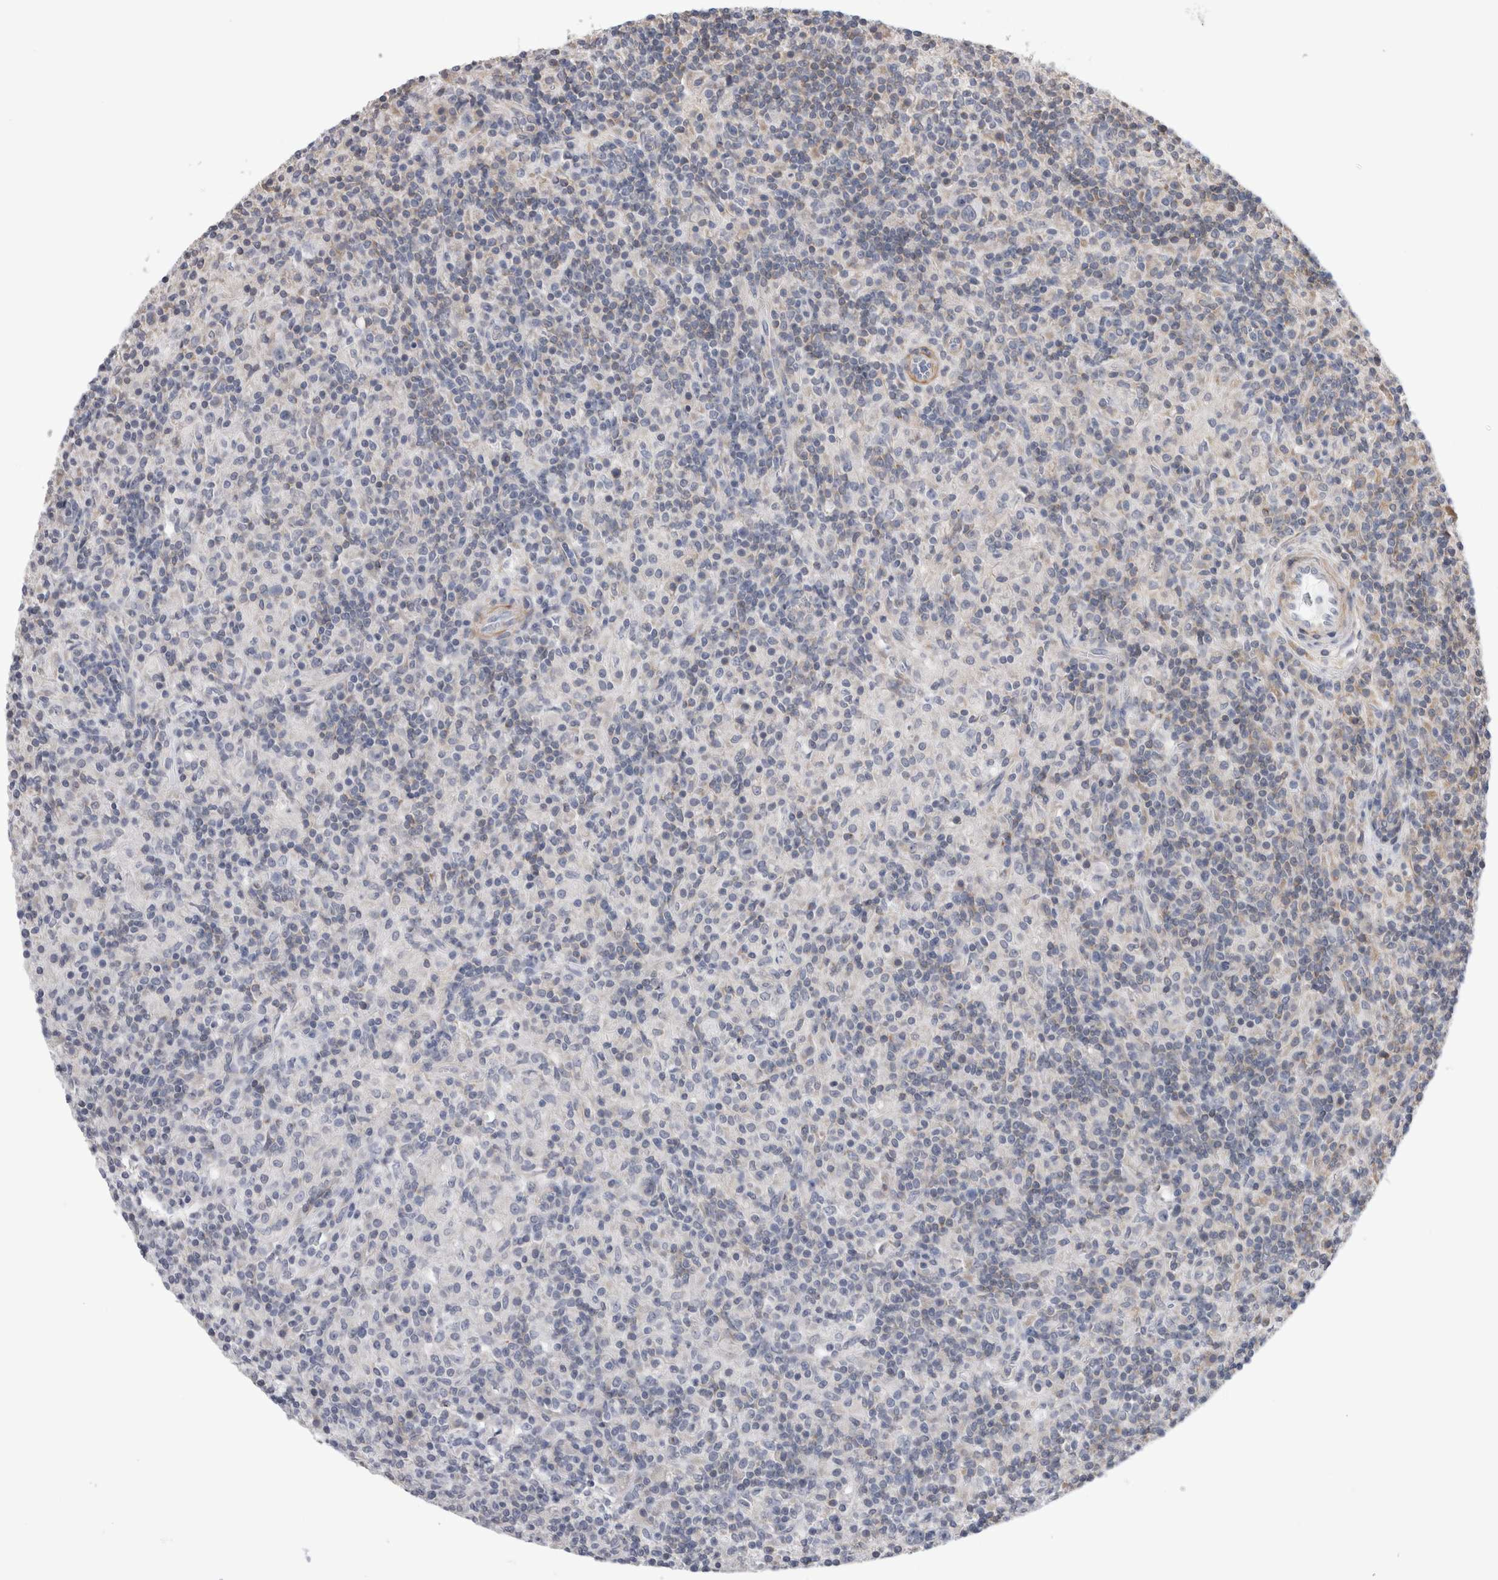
{"staining": {"intensity": "negative", "quantity": "none", "location": "none"}, "tissue": "lymphoma", "cell_type": "Tumor cells", "image_type": "cancer", "snomed": [{"axis": "morphology", "description": "Hodgkin's disease, NOS"}, {"axis": "topography", "description": "Lymph node"}], "caption": "The immunohistochemistry histopathology image has no significant expression in tumor cells of lymphoma tissue.", "gene": "SMAP2", "patient": {"sex": "male", "age": 70}}